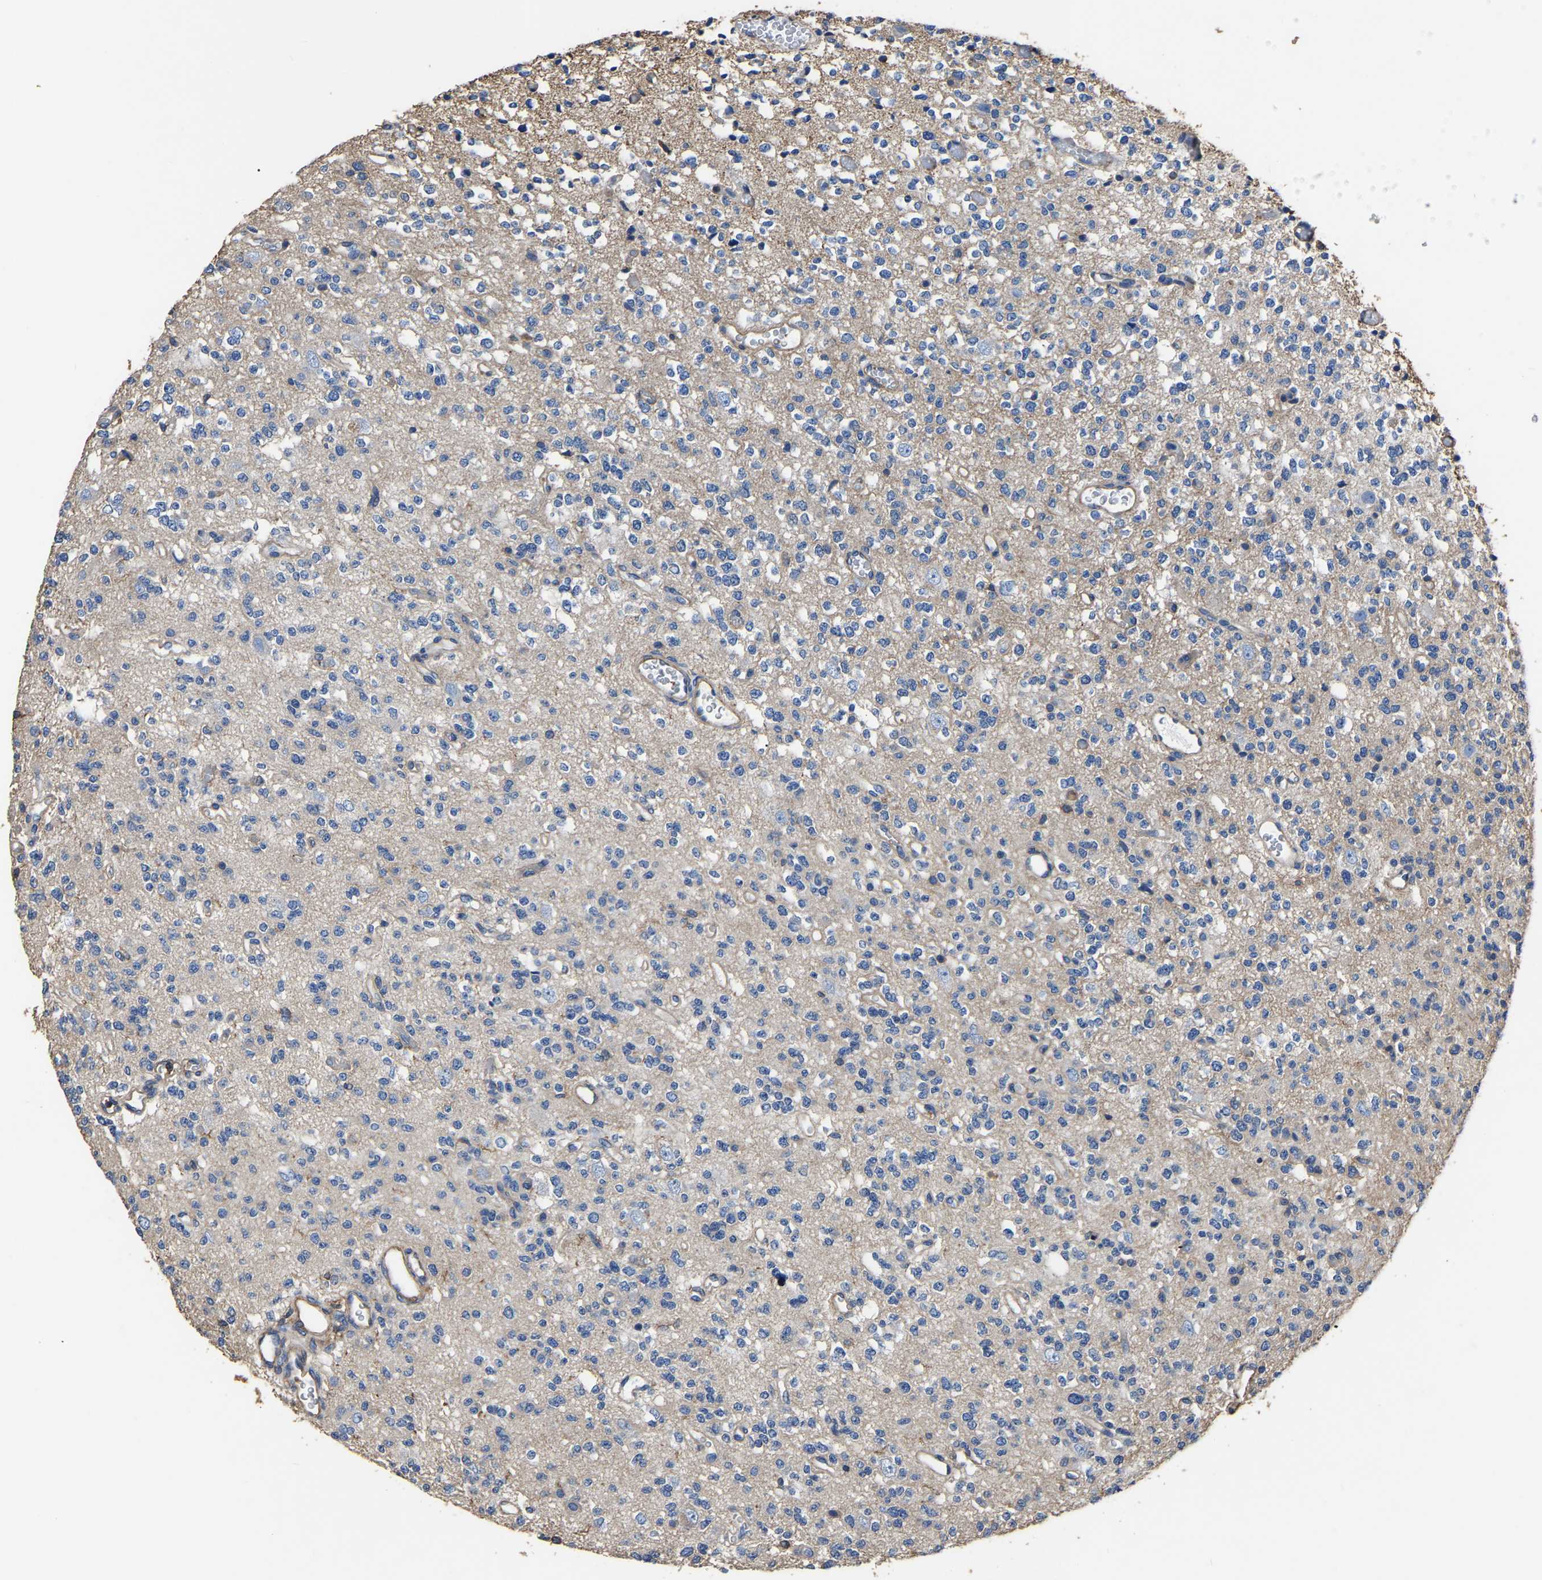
{"staining": {"intensity": "negative", "quantity": "none", "location": "none"}, "tissue": "glioma", "cell_type": "Tumor cells", "image_type": "cancer", "snomed": [{"axis": "morphology", "description": "Glioma, malignant, Low grade"}, {"axis": "topography", "description": "Brain"}], "caption": "DAB immunohistochemical staining of malignant glioma (low-grade) displays no significant staining in tumor cells. (Stains: DAB IHC with hematoxylin counter stain, Microscopy: brightfield microscopy at high magnification).", "gene": "ARMT1", "patient": {"sex": "male", "age": 38}}